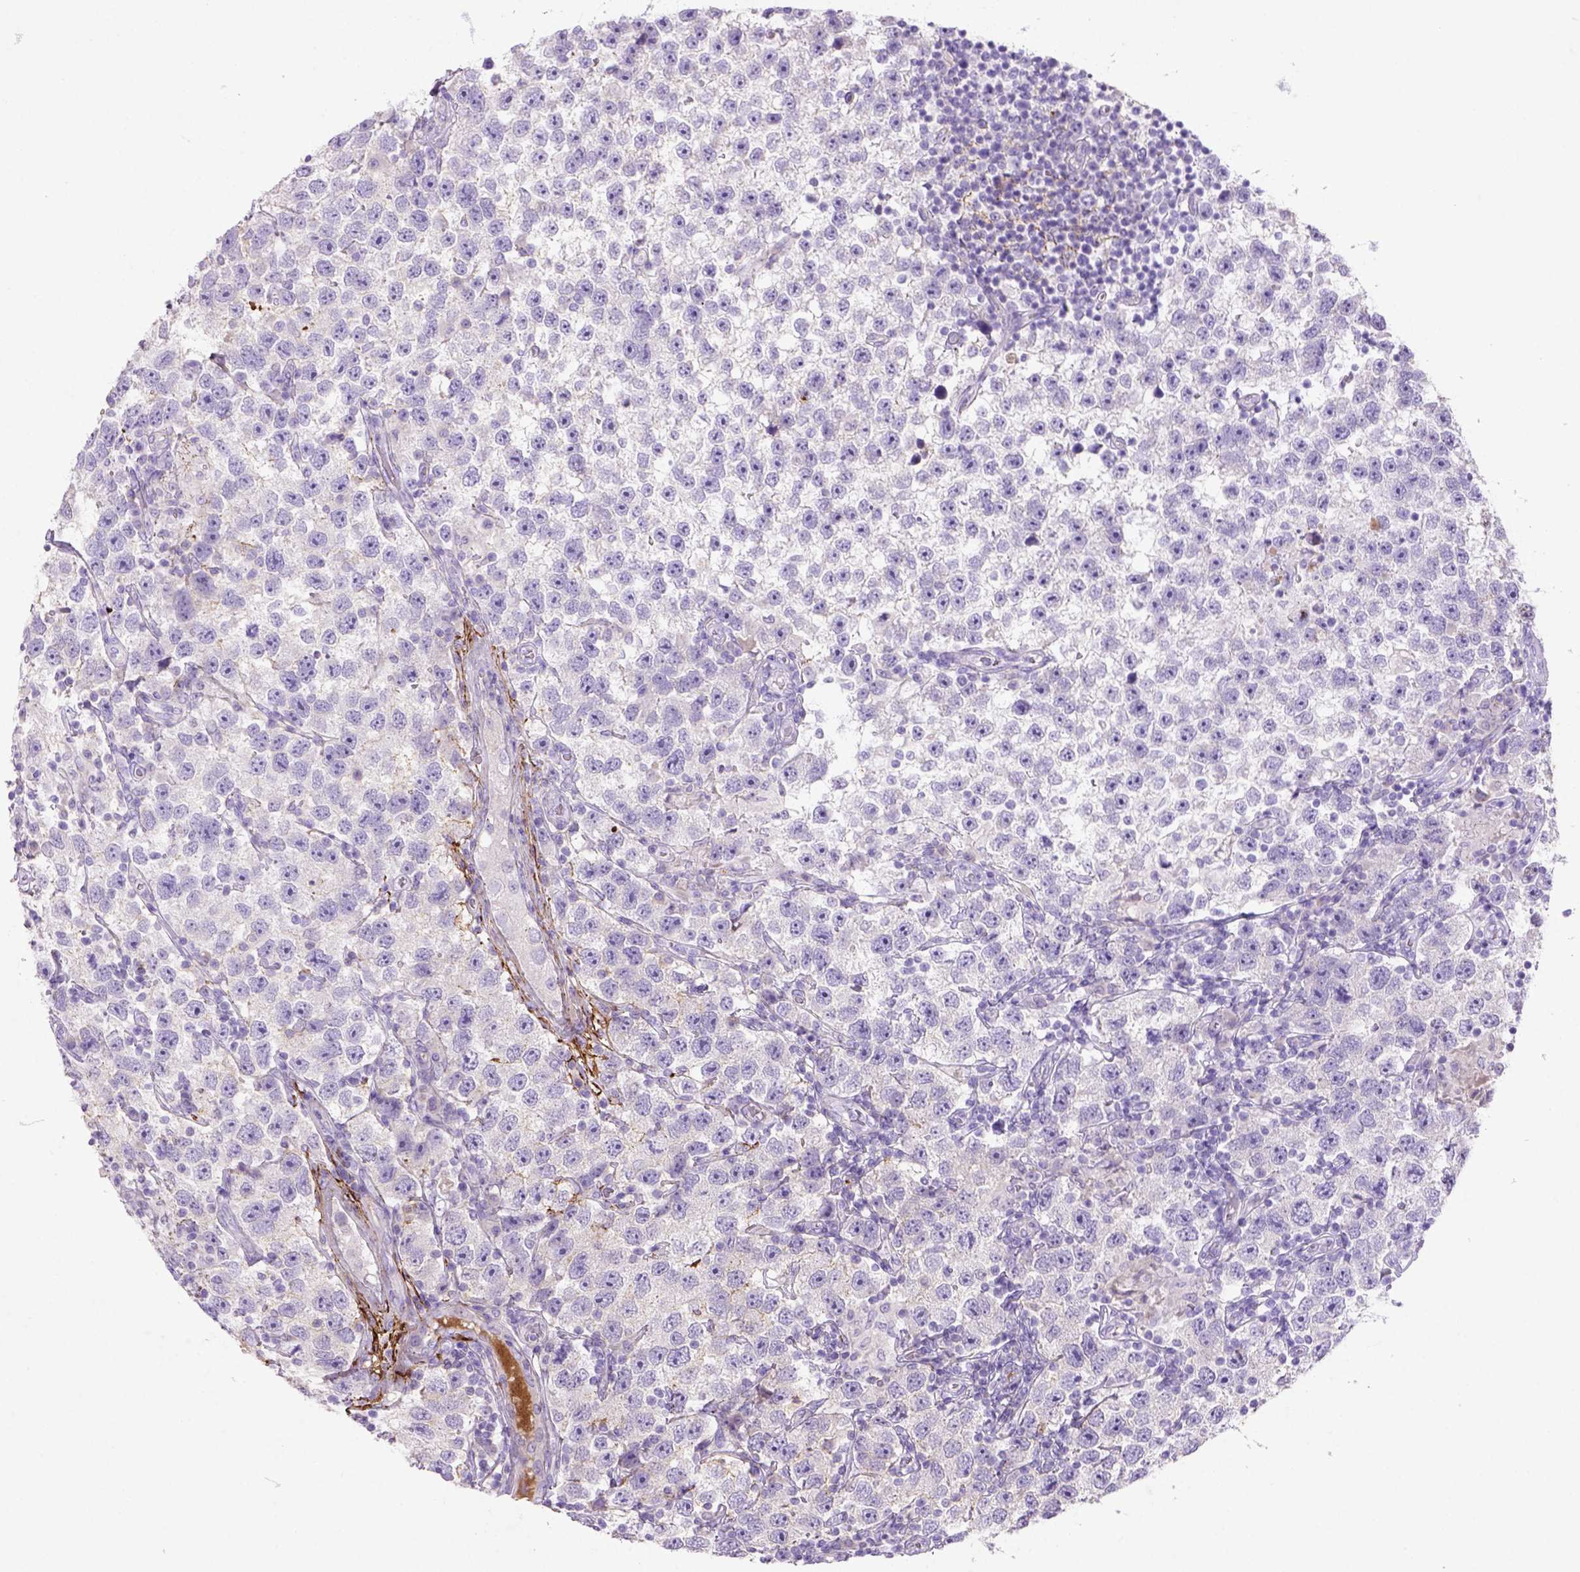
{"staining": {"intensity": "negative", "quantity": "none", "location": "none"}, "tissue": "testis cancer", "cell_type": "Tumor cells", "image_type": "cancer", "snomed": [{"axis": "morphology", "description": "Seminoma, NOS"}, {"axis": "topography", "description": "Testis"}], "caption": "Tumor cells are negative for protein expression in human testis cancer (seminoma).", "gene": "NUDT2", "patient": {"sex": "male", "age": 26}}